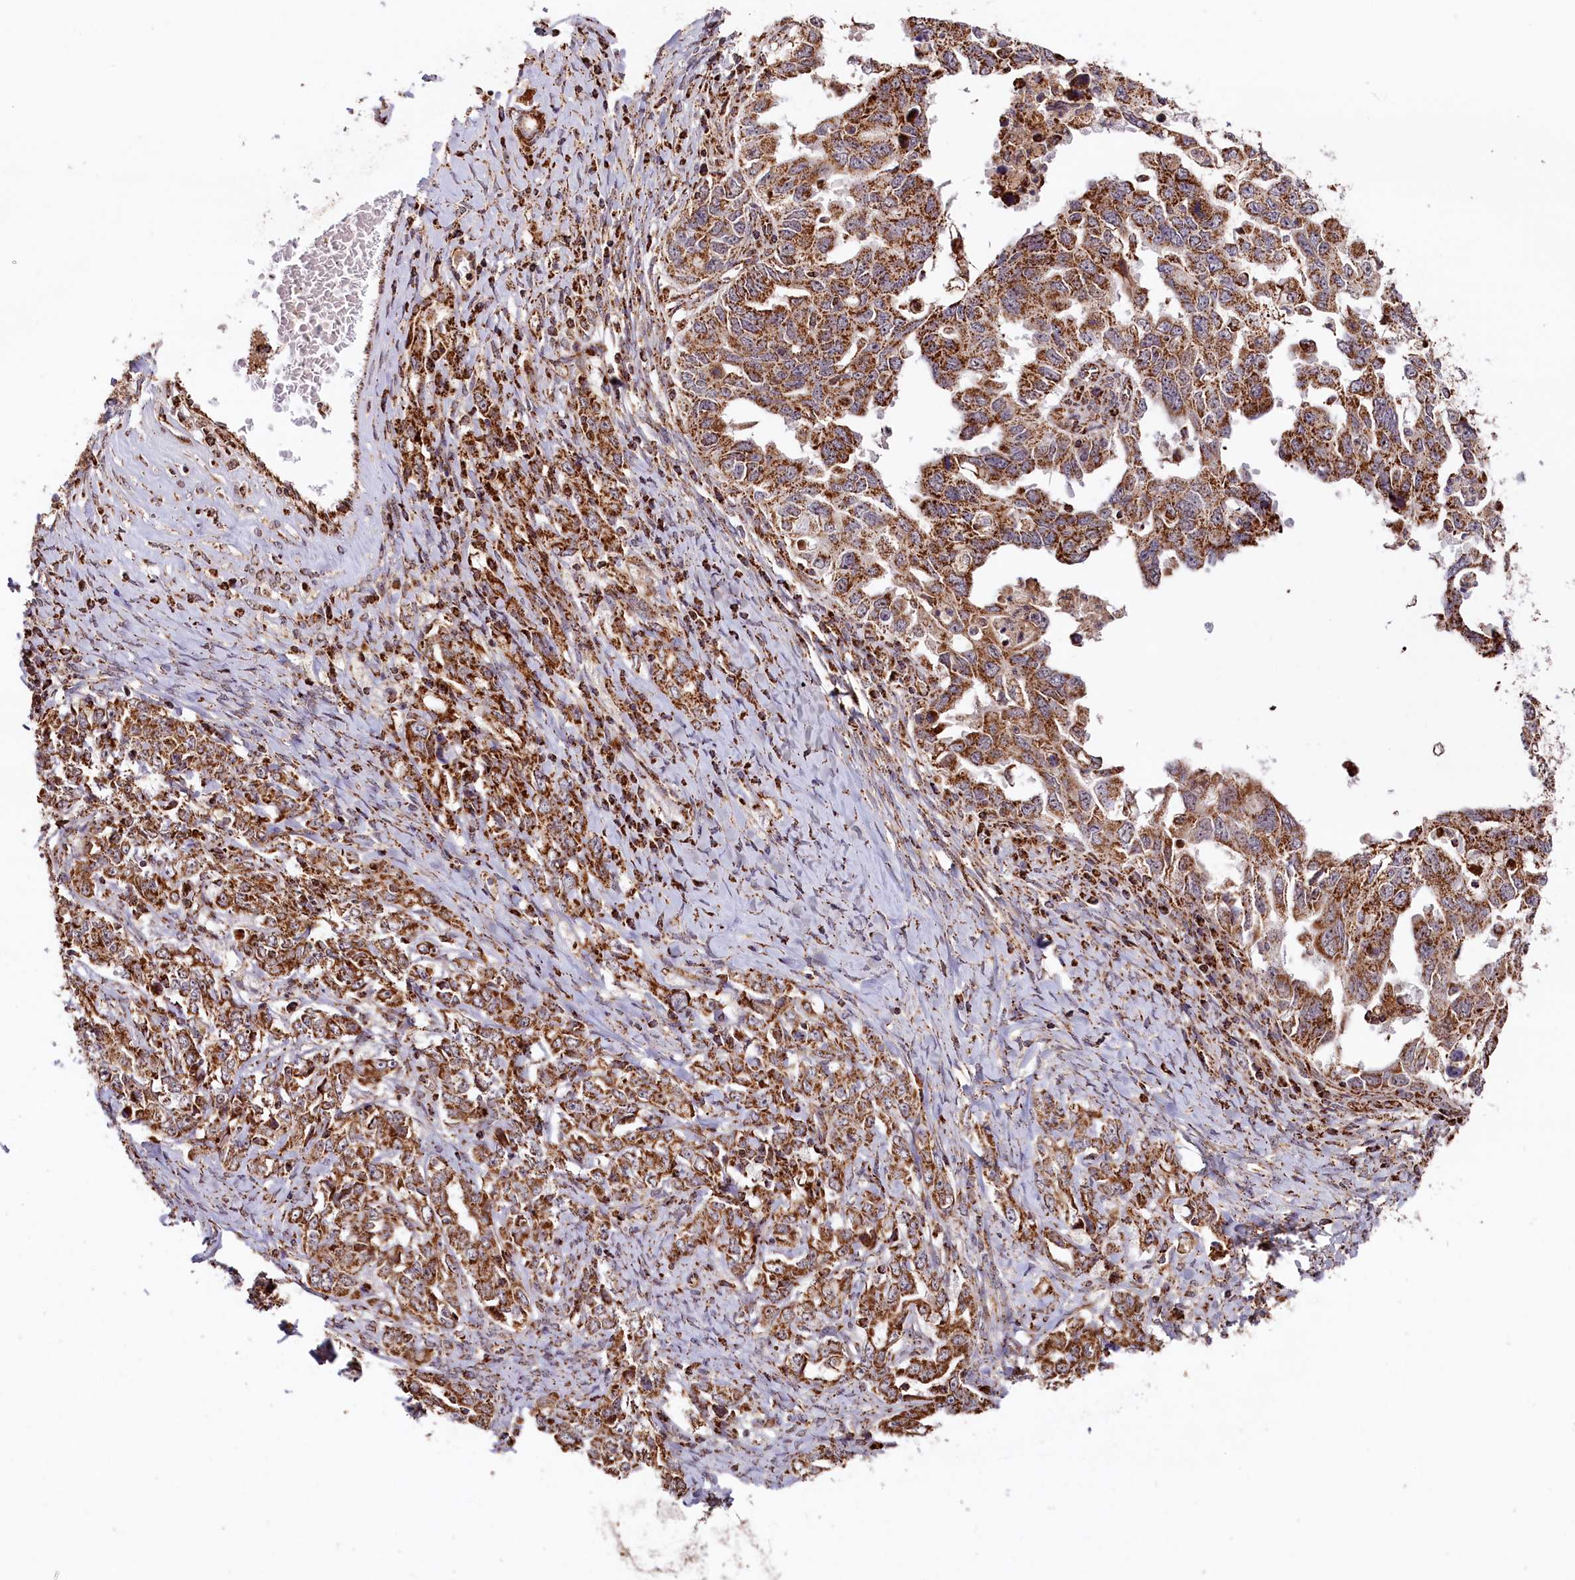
{"staining": {"intensity": "strong", "quantity": ">75%", "location": "cytoplasmic/membranous"}, "tissue": "ovarian cancer", "cell_type": "Tumor cells", "image_type": "cancer", "snomed": [{"axis": "morphology", "description": "Carcinoma, endometroid"}, {"axis": "topography", "description": "Ovary"}], "caption": "High-magnification brightfield microscopy of ovarian cancer stained with DAB (3,3'-diaminobenzidine) (brown) and counterstained with hematoxylin (blue). tumor cells exhibit strong cytoplasmic/membranous expression is appreciated in about>75% of cells. (Stains: DAB (3,3'-diaminobenzidine) in brown, nuclei in blue, Microscopy: brightfield microscopy at high magnification).", "gene": "MACROD1", "patient": {"sex": "female", "age": 62}}